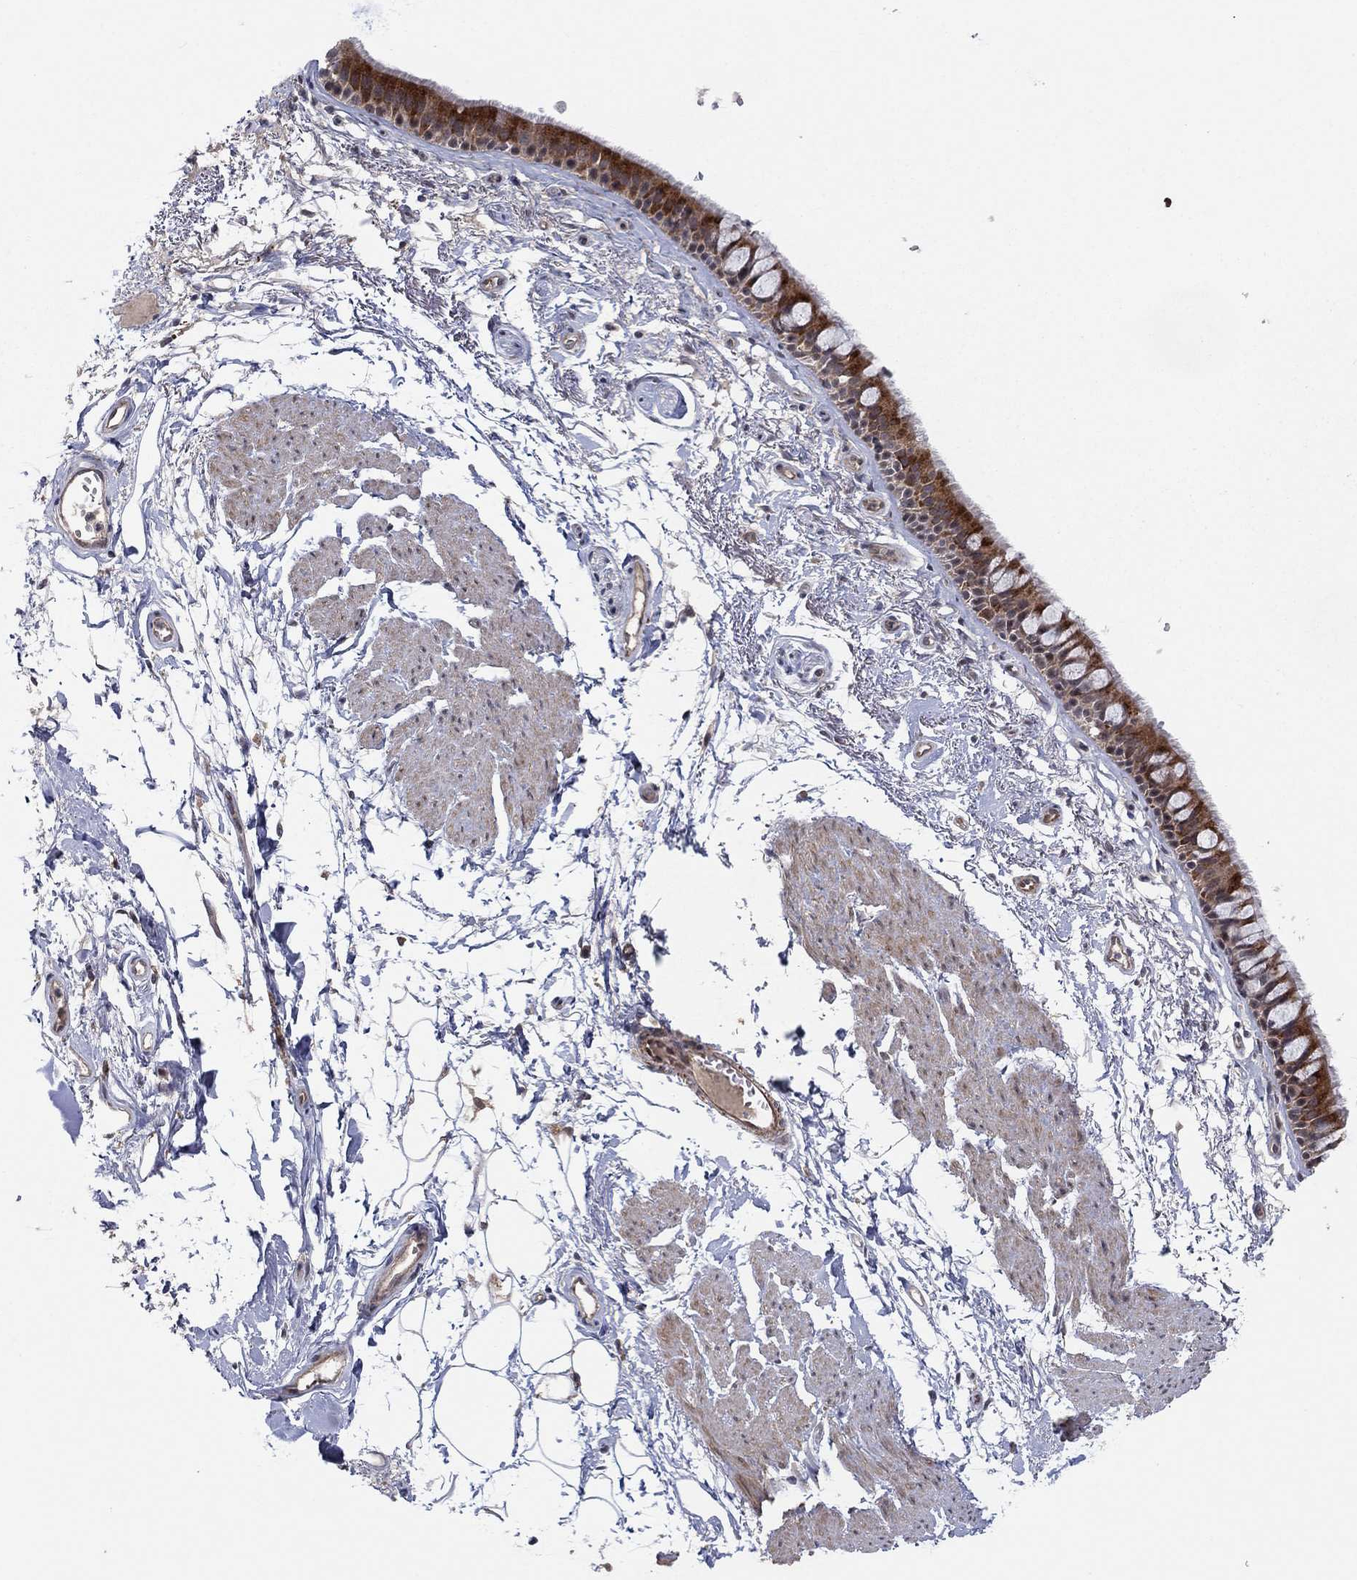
{"staining": {"intensity": "strong", "quantity": ">75%", "location": "cytoplasmic/membranous"}, "tissue": "bronchus", "cell_type": "Respiratory epithelial cells", "image_type": "normal", "snomed": [{"axis": "morphology", "description": "Normal tissue, NOS"}, {"axis": "topography", "description": "Cartilage tissue"}, {"axis": "topography", "description": "Bronchus"}], "caption": "The image displays immunohistochemical staining of benign bronchus. There is strong cytoplasmic/membranous positivity is appreciated in approximately >75% of respiratory epithelial cells. (DAB IHC, brown staining for protein, blue staining for nuclei).", "gene": "ZNF395", "patient": {"sex": "male", "age": 66}}